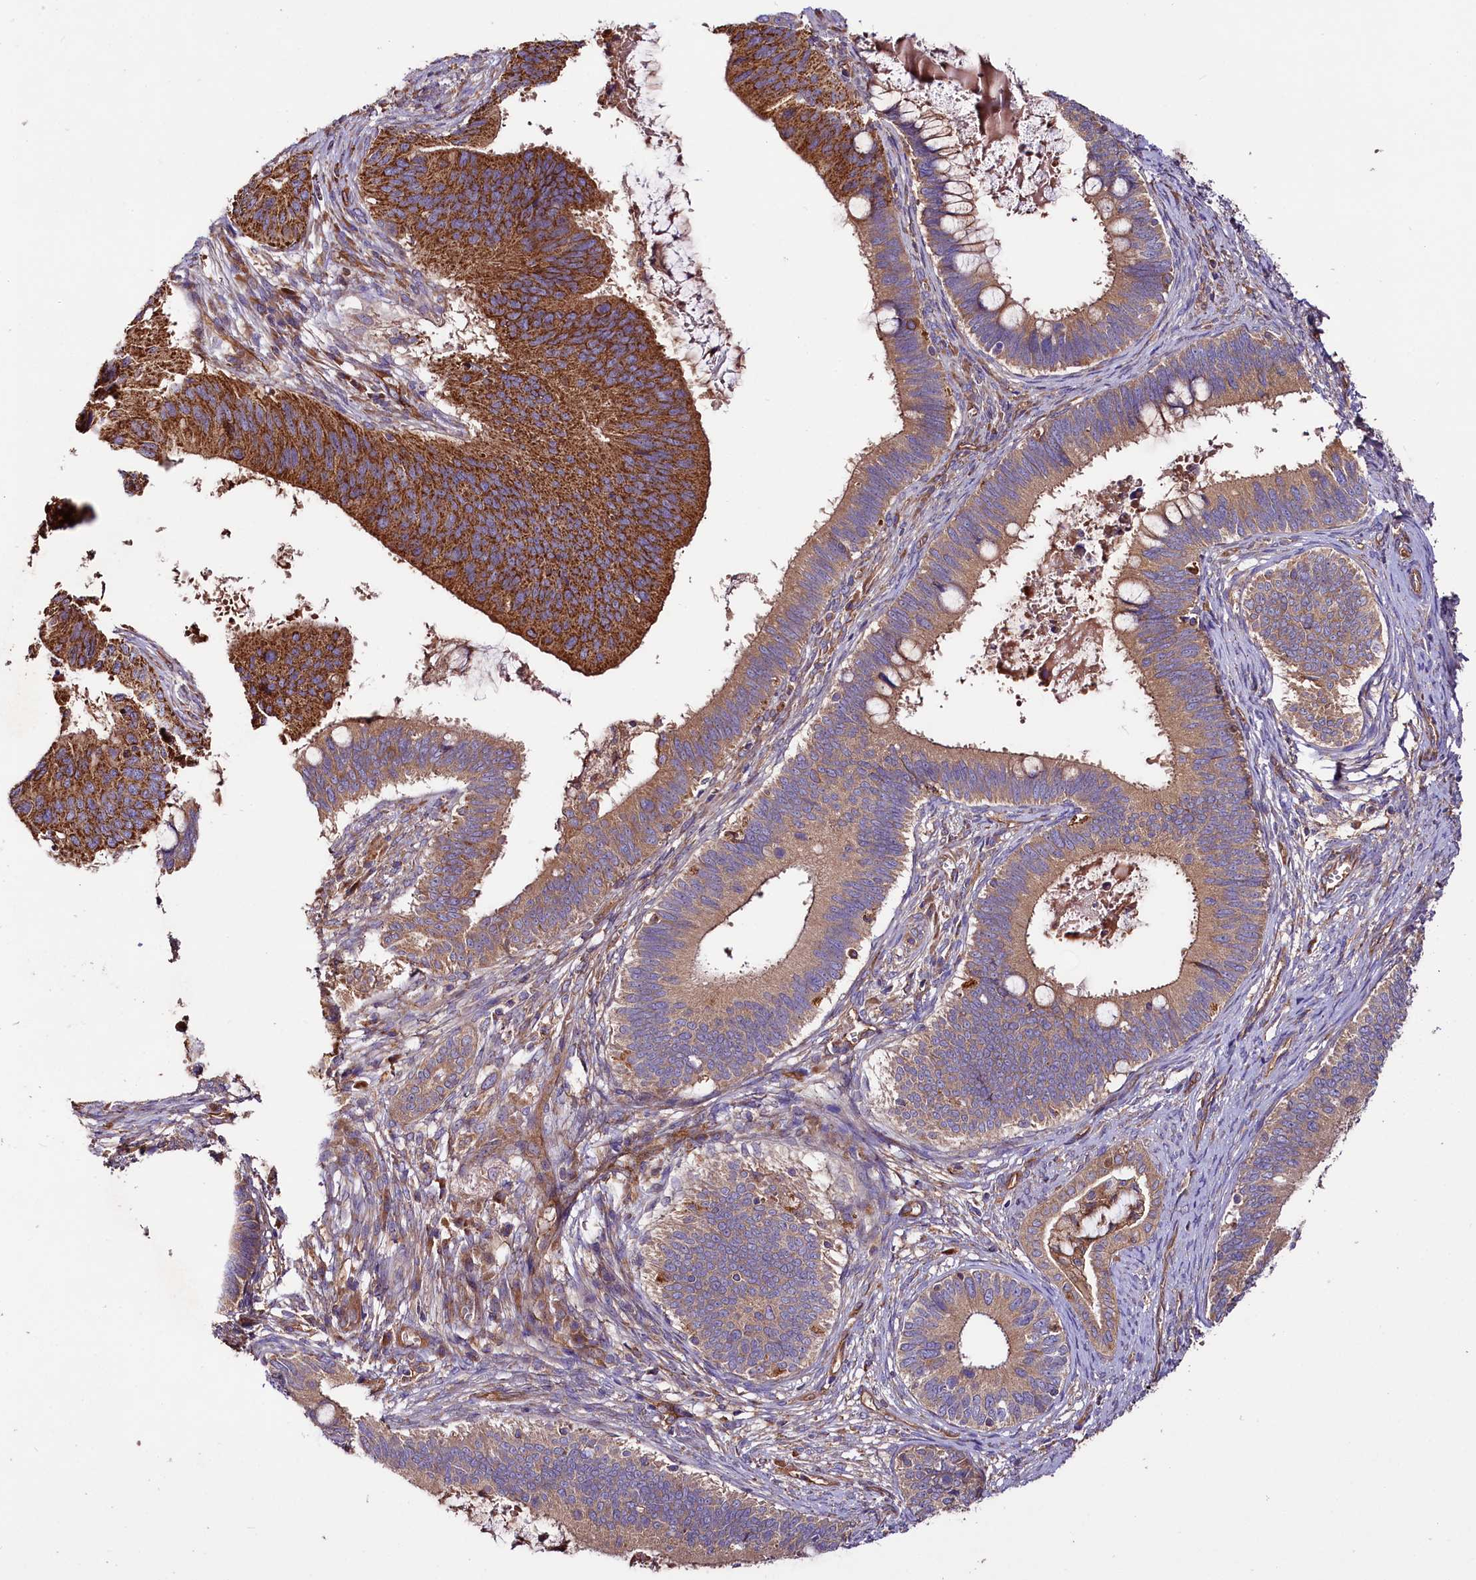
{"staining": {"intensity": "strong", "quantity": ">75%", "location": "cytoplasmic/membranous"}, "tissue": "cervical cancer", "cell_type": "Tumor cells", "image_type": "cancer", "snomed": [{"axis": "morphology", "description": "Adenocarcinoma, NOS"}, {"axis": "topography", "description": "Cervix"}], "caption": "About >75% of tumor cells in cervical cancer (adenocarcinoma) reveal strong cytoplasmic/membranous protein positivity as visualized by brown immunohistochemical staining.", "gene": "CEP295", "patient": {"sex": "female", "age": 42}}